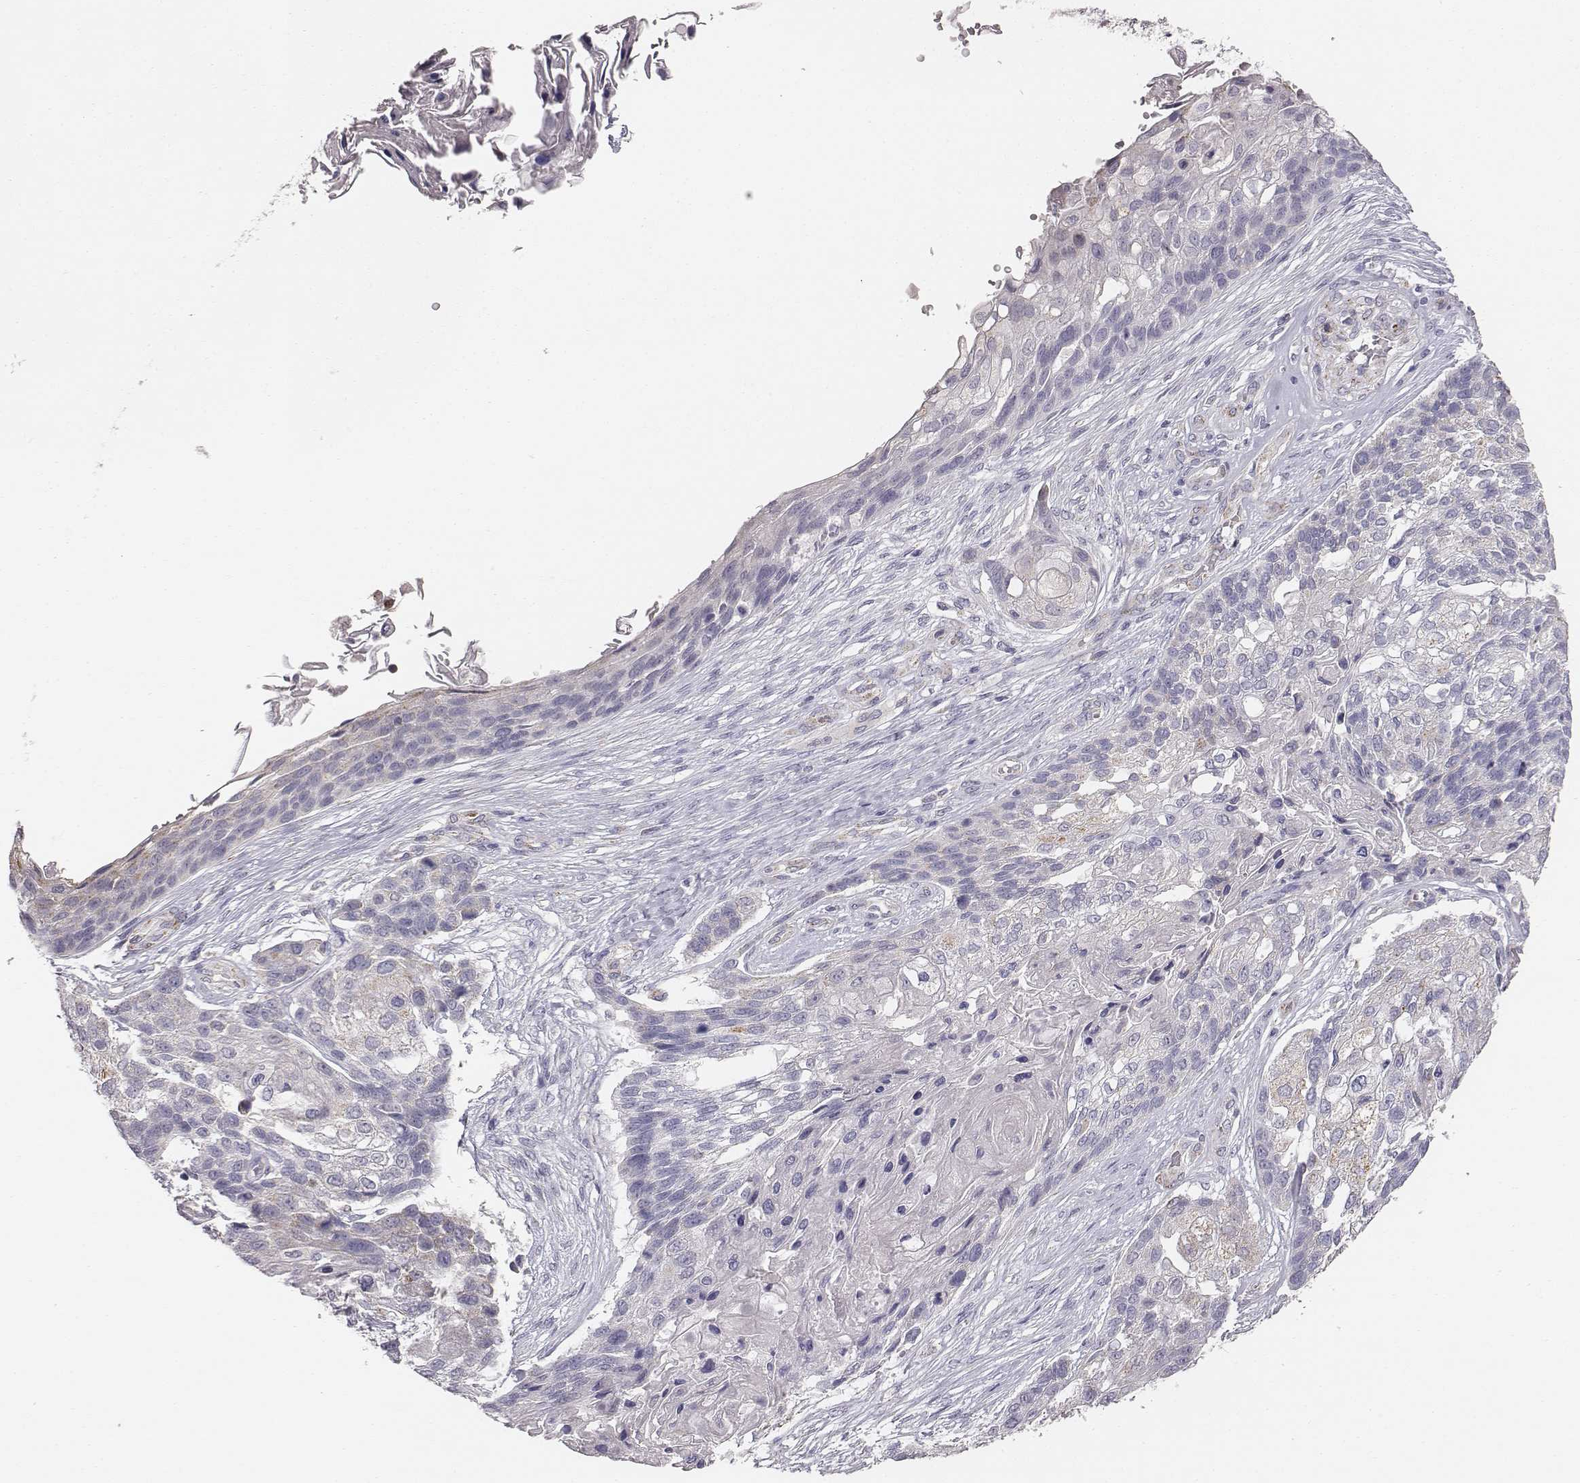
{"staining": {"intensity": "negative", "quantity": "none", "location": "none"}, "tissue": "lung cancer", "cell_type": "Tumor cells", "image_type": "cancer", "snomed": [{"axis": "morphology", "description": "Squamous cell carcinoma, NOS"}, {"axis": "topography", "description": "Lung"}], "caption": "This is an immunohistochemistry (IHC) histopathology image of lung cancer. There is no expression in tumor cells.", "gene": "ABCD3", "patient": {"sex": "male", "age": 69}}